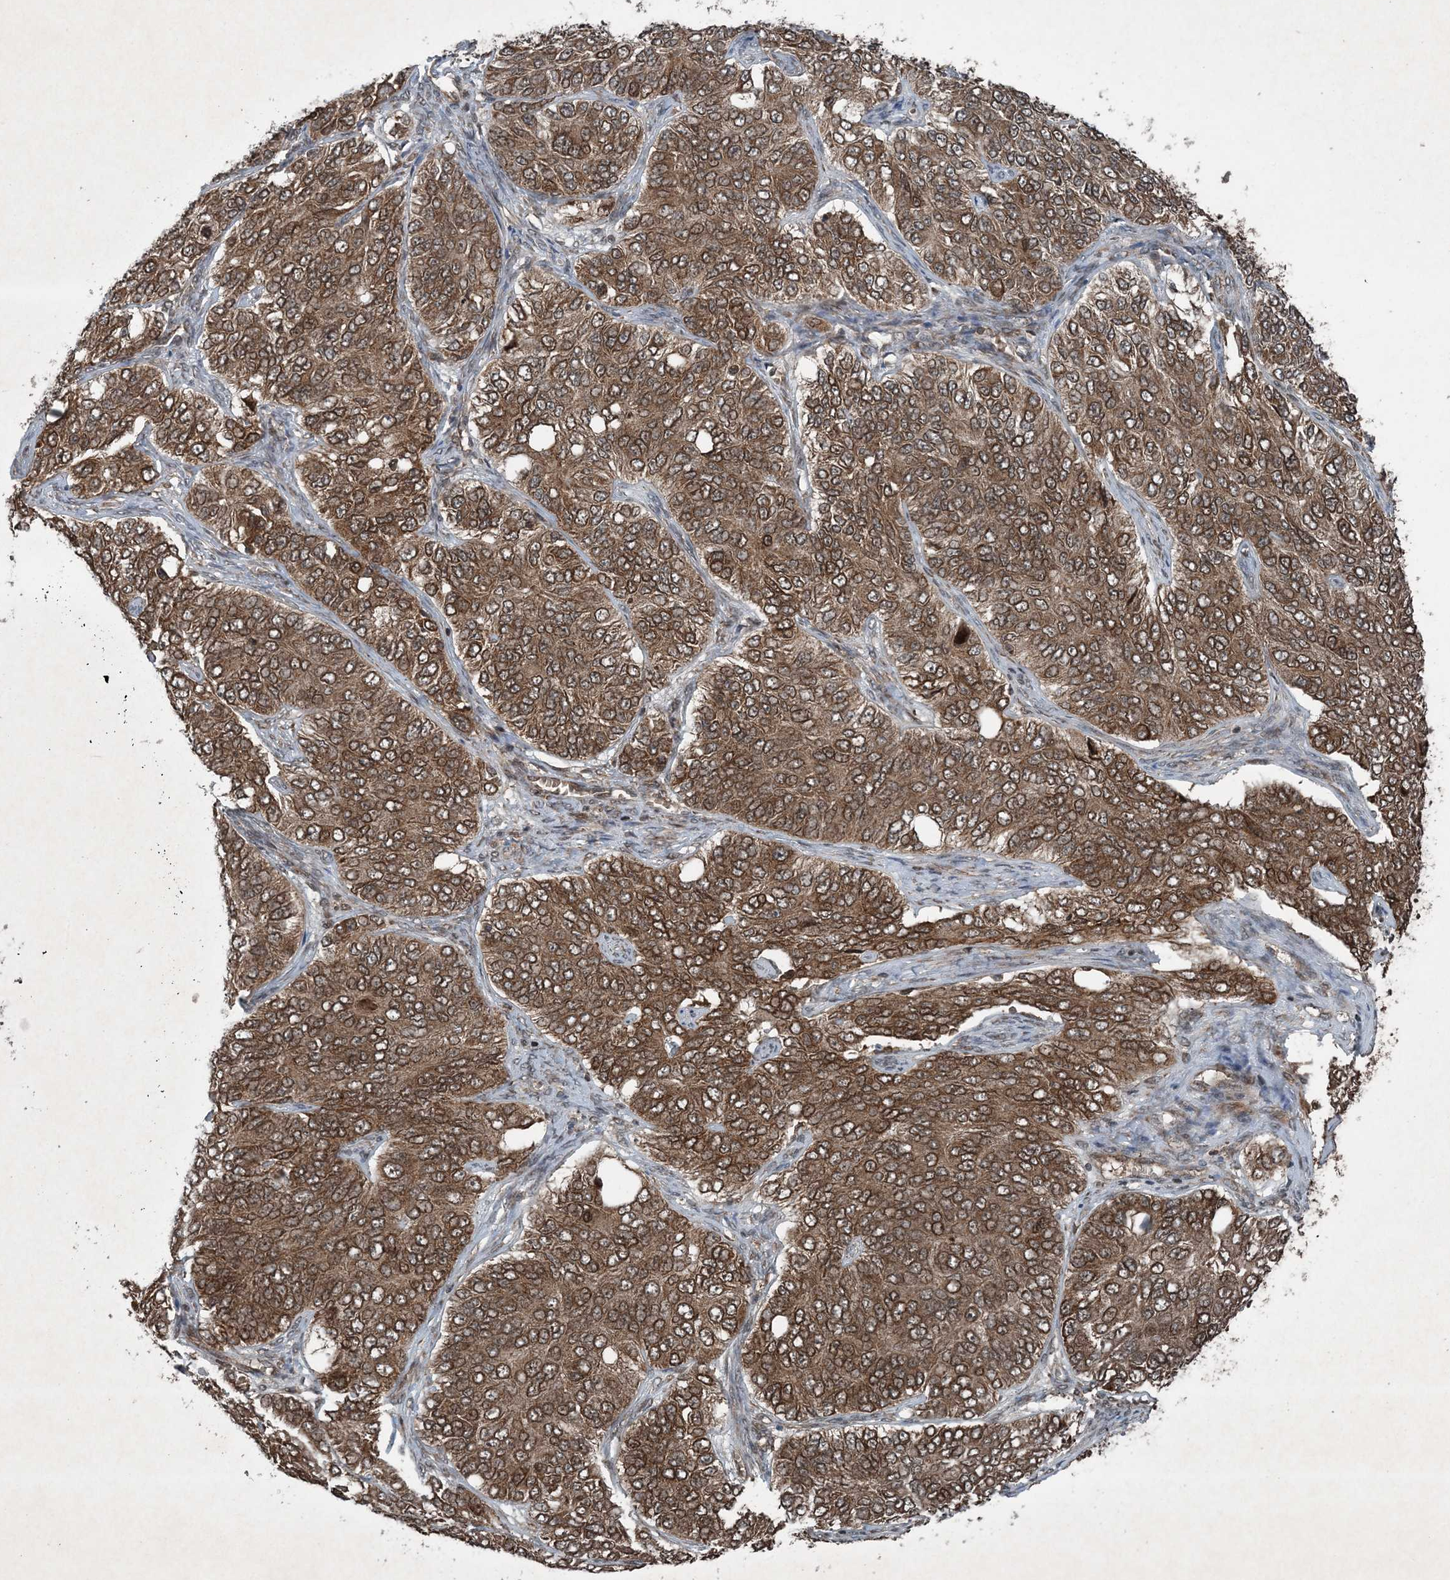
{"staining": {"intensity": "strong", "quantity": ">75%", "location": "cytoplasmic/membranous"}, "tissue": "ovarian cancer", "cell_type": "Tumor cells", "image_type": "cancer", "snomed": [{"axis": "morphology", "description": "Carcinoma, endometroid"}, {"axis": "topography", "description": "Ovary"}], "caption": "A photomicrograph of endometroid carcinoma (ovarian) stained for a protein displays strong cytoplasmic/membranous brown staining in tumor cells.", "gene": "GNG5", "patient": {"sex": "female", "age": 51}}